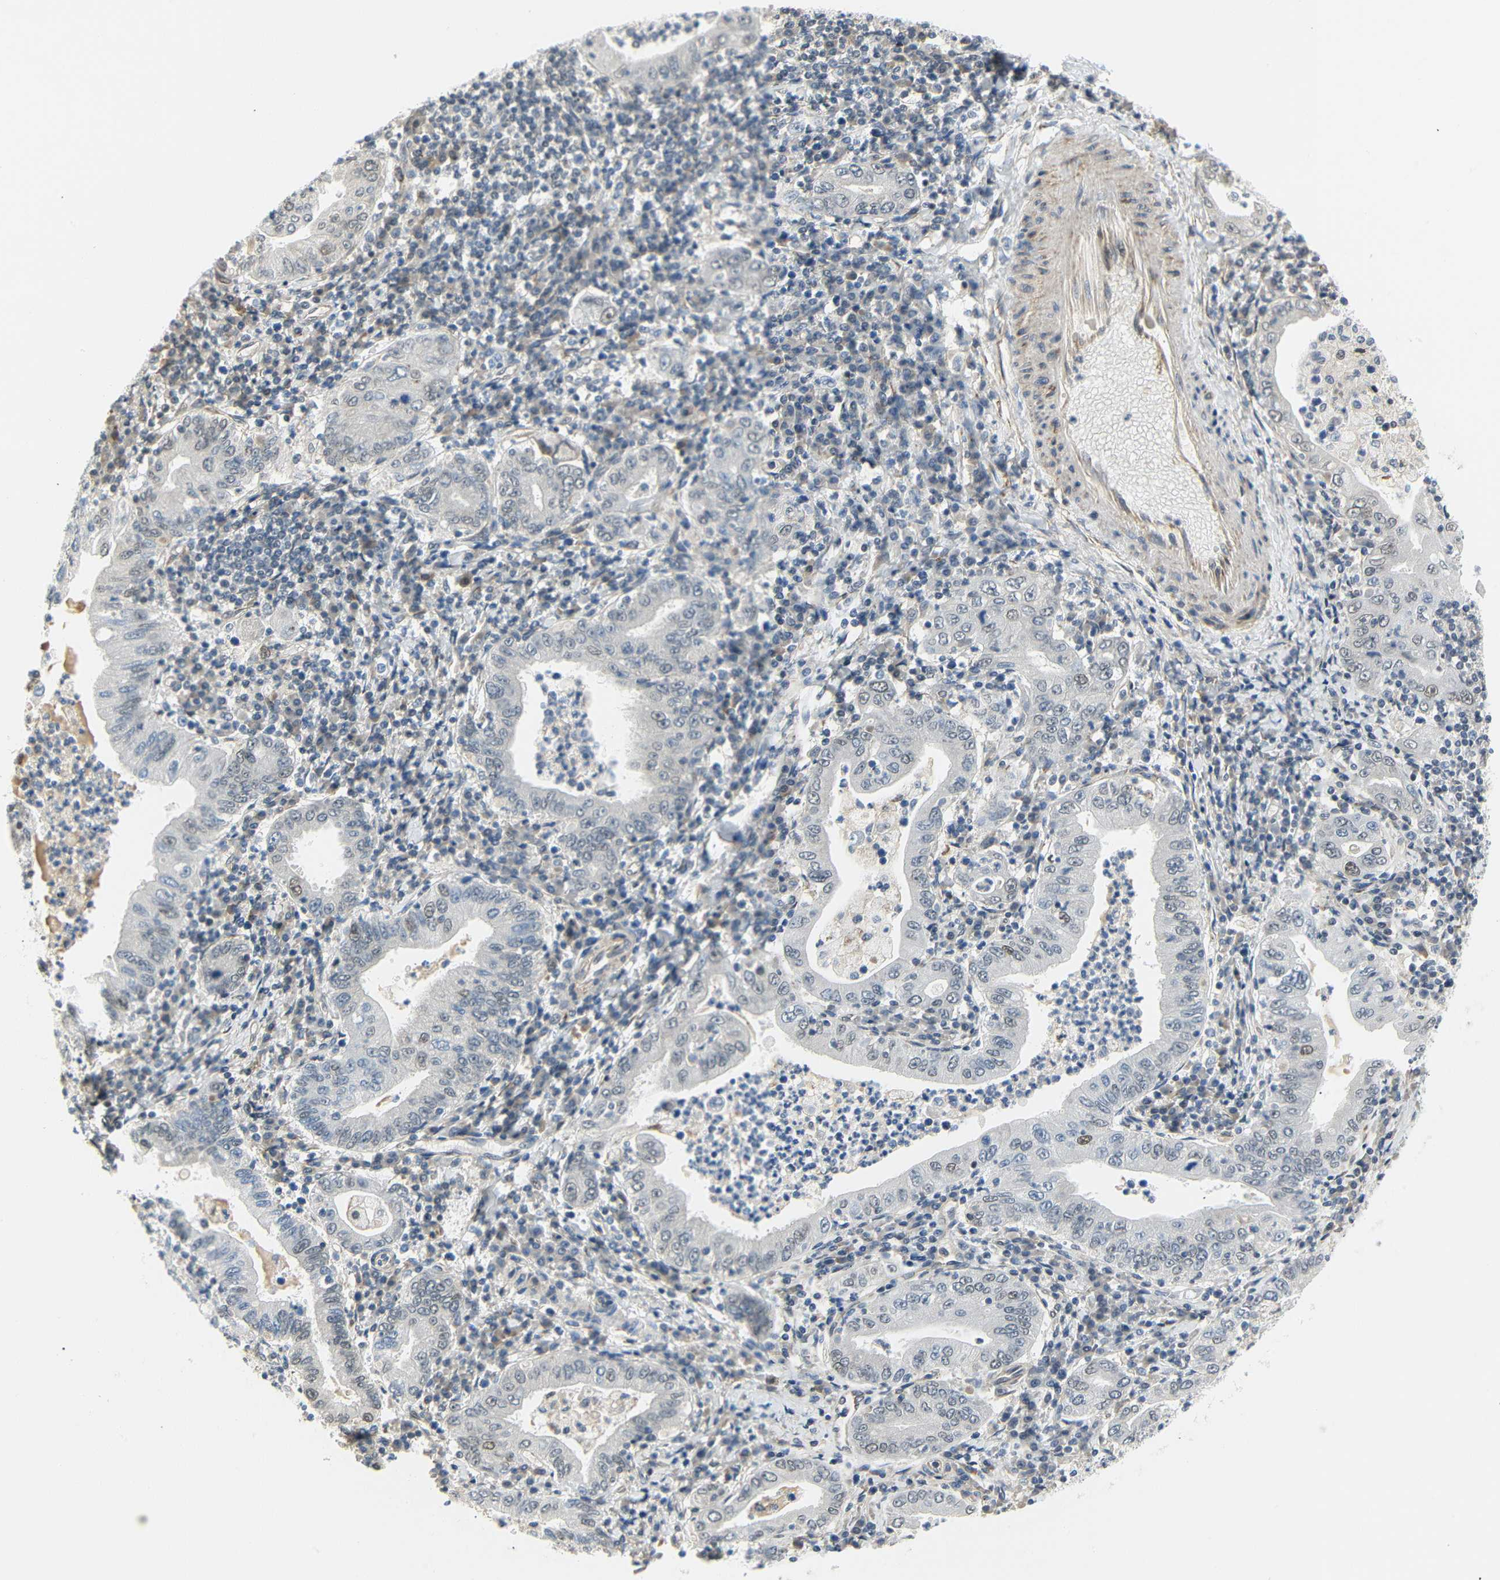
{"staining": {"intensity": "weak", "quantity": "<25%", "location": "nuclear"}, "tissue": "stomach cancer", "cell_type": "Tumor cells", "image_type": "cancer", "snomed": [{"axis": "morphology", "description": "Normal tissue, NOS"}, {"axis": "morphology", "description": "Adenocarcinoma, NOS"}, {"axis": "topography", "description": "Esophagus"}, {"axis": "topography", "description": "Stomach, upper"}, {"axis": "topography", "description": "Peripheral nerve tissue"}], "caption": "Protein analysis of stomach cancer (adenocarcinoma) demonstrates no significant staining in tumor cells.", "gene": "IMPG2", "patient": {"sex": "male", "age": 62}}